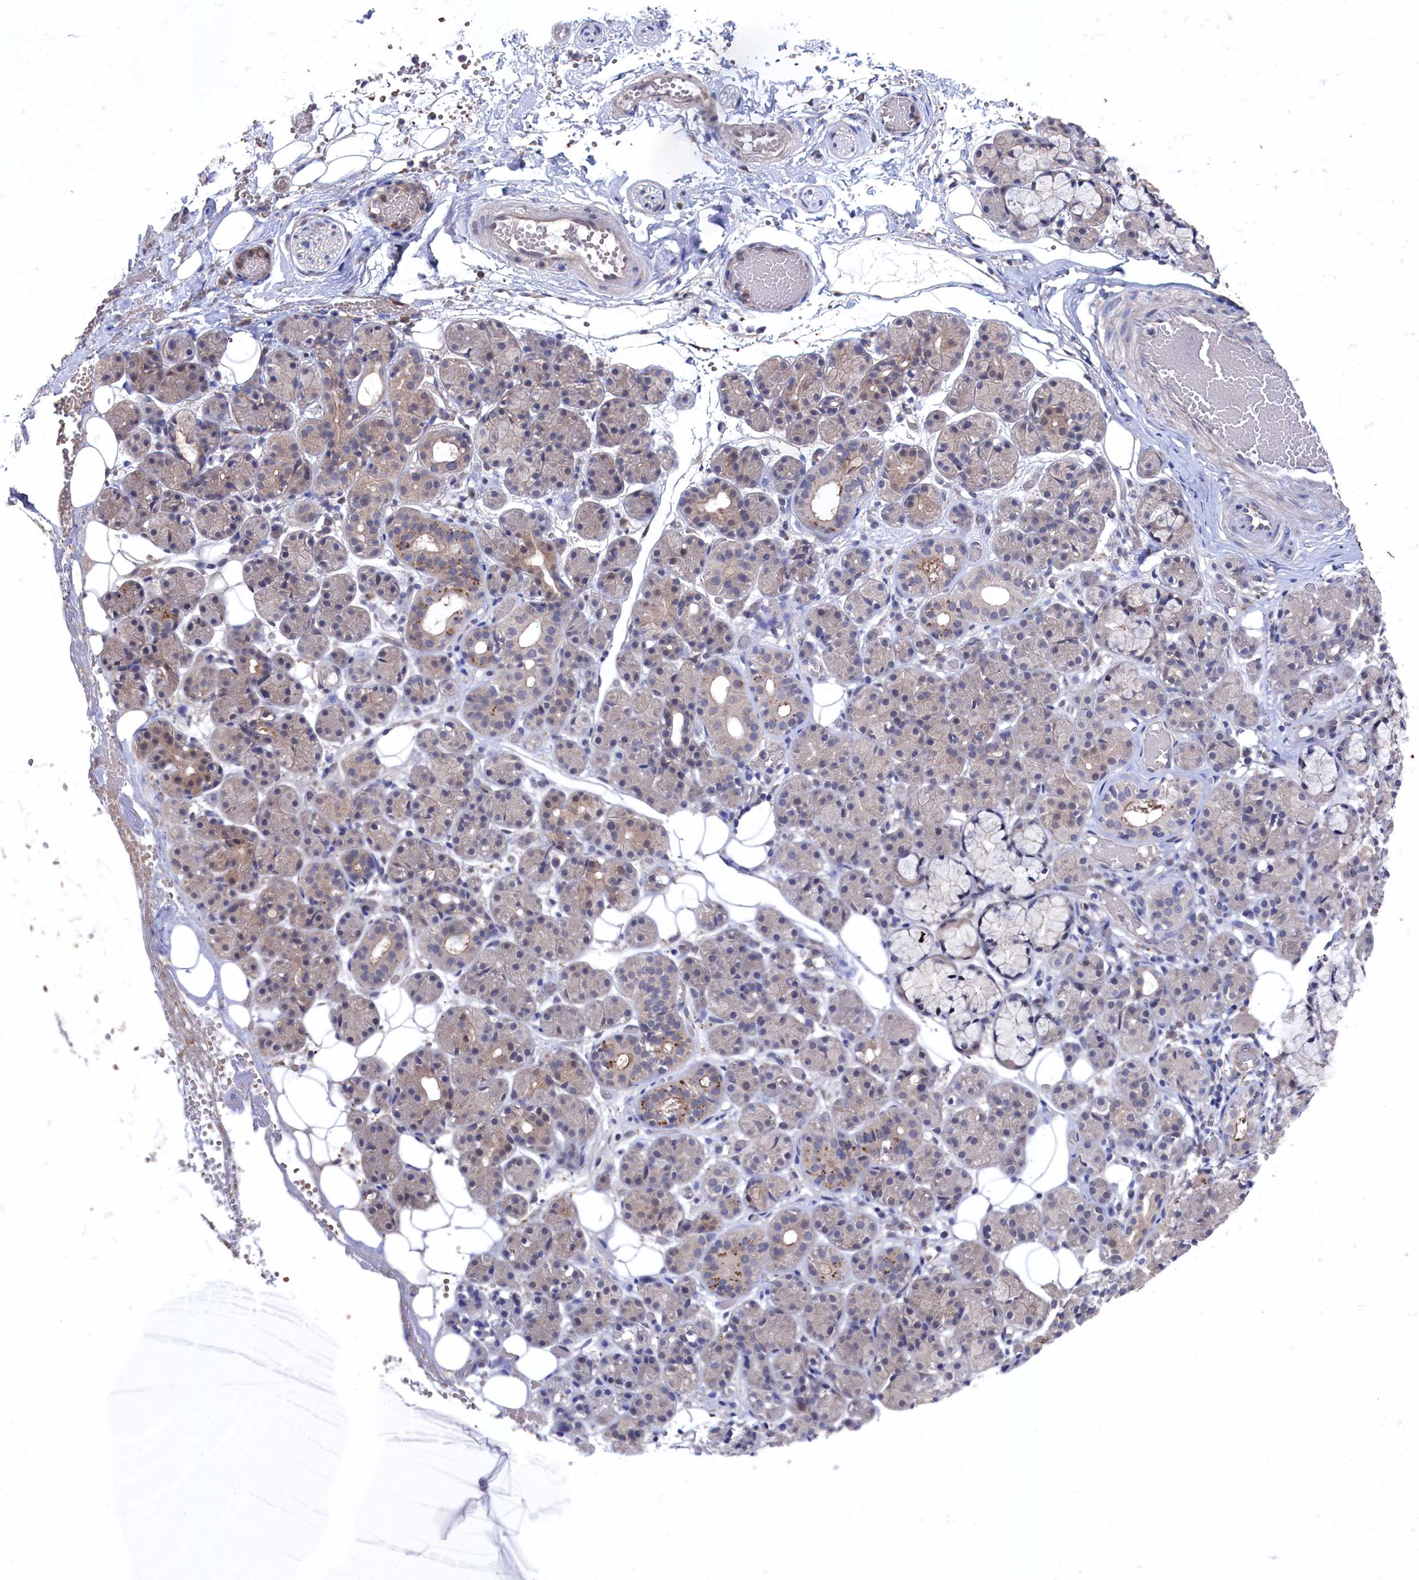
{"staining": {"intensity": "weak", "quantity": "<25%", "location": "cytoplasmic/membranous"}, "tissue": "salivary gland", "cell_type": "Glandular cells", "image_type": "normal", "snomed": [{"axis": "morphology", "description": "Normal tissue, NOS"}, {"axis": "topography", "description": "Salivary gland"}], "caption": "A photomicrograph of human salivary gland is negative for staining in glandular cells.", "gene": "RNH1", "patient": {"sex": "male", "age": 63}}